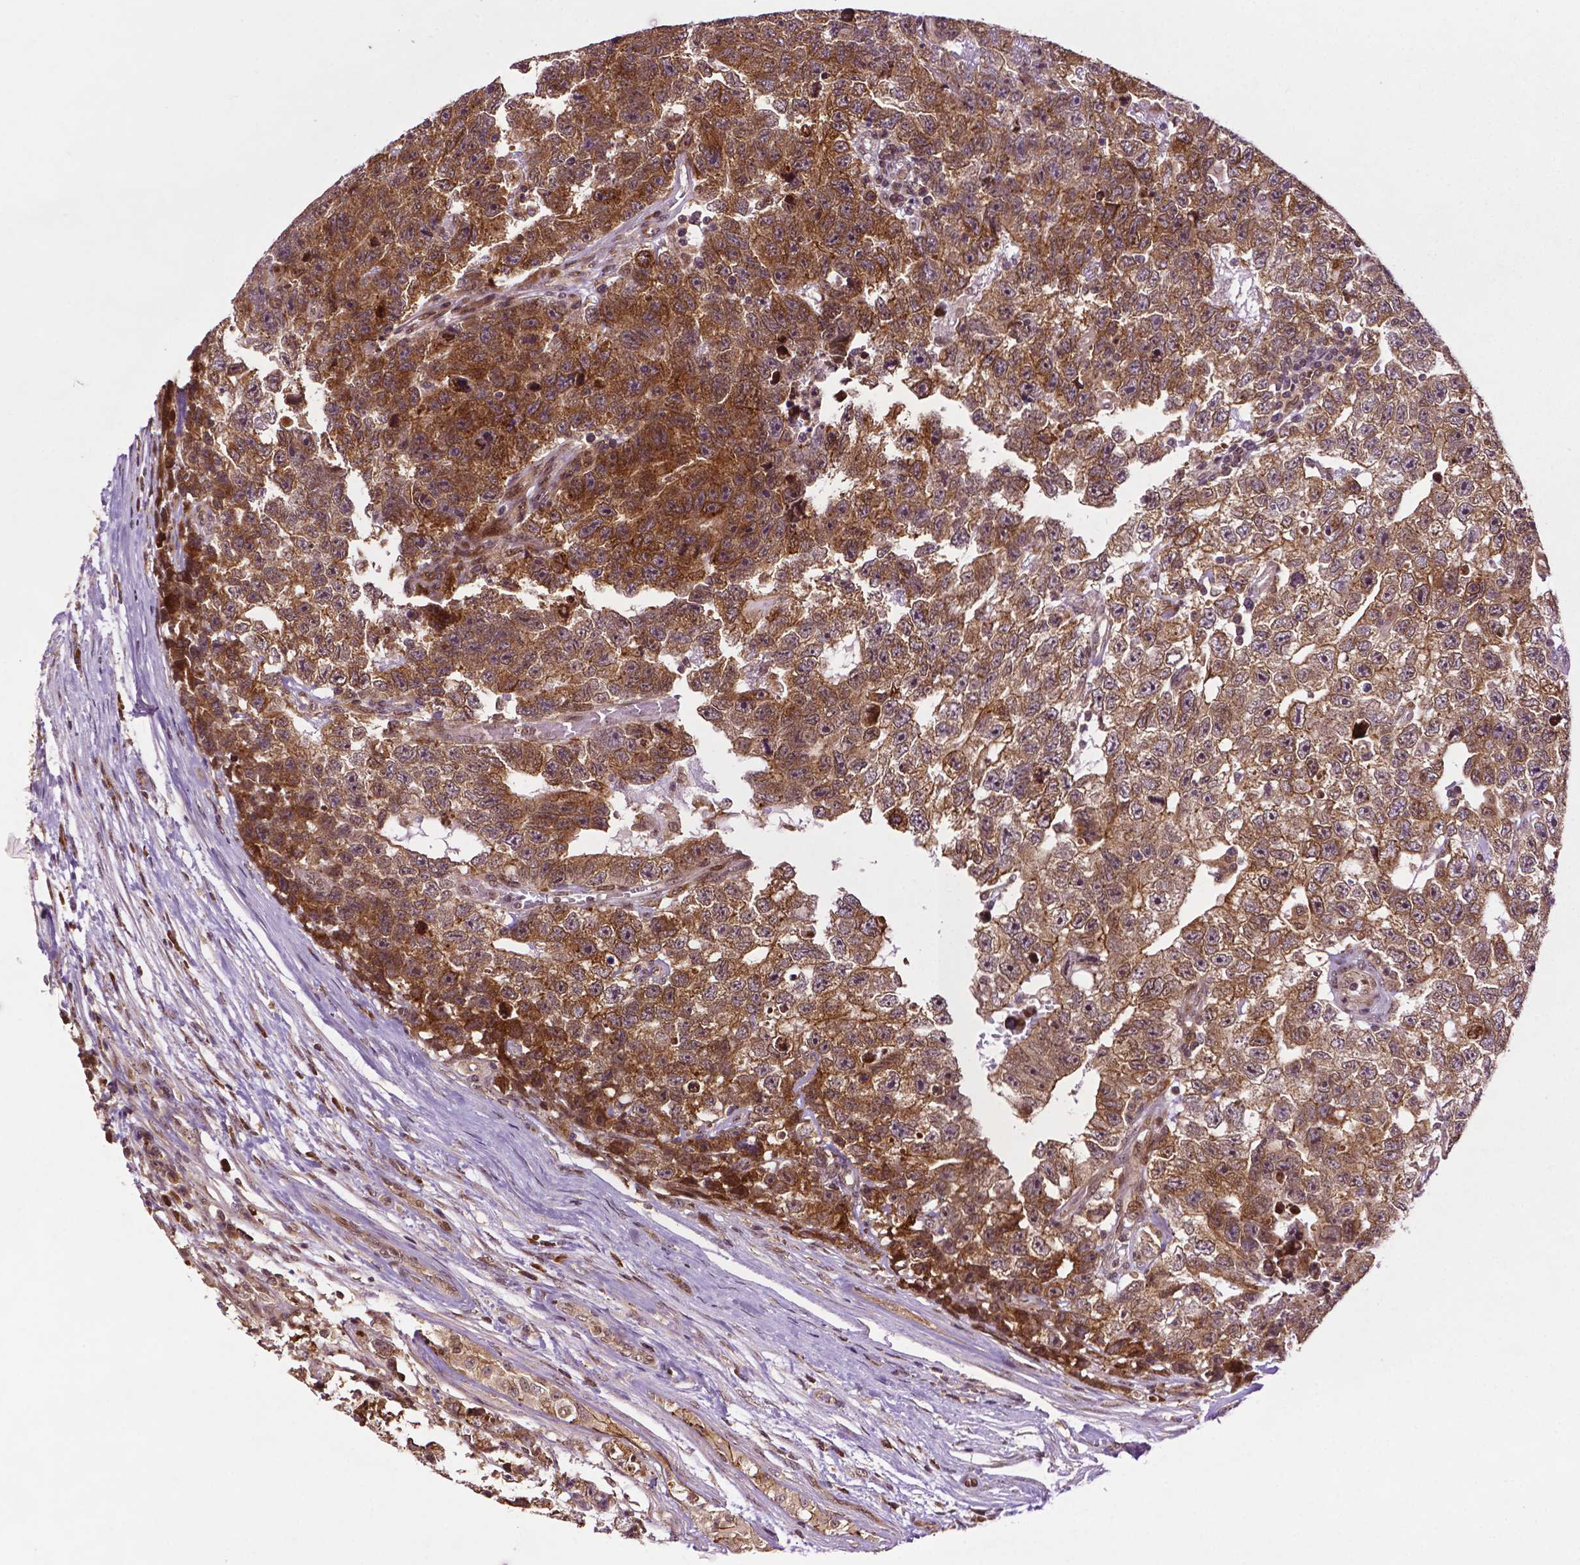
{"staining": {"intensity": "moderate", "quantity": ">75%", "location": "cytoplasmic/membranous"}, "tissue": "testis cancer", "cell_type": "Tumor cells", "image_type": "cancer", "snomed": [{"axis": "morphology", "description": "Carcinoma, Embryonal, NOS"}, {"axis": "topography", "description": "Testis"}], "caption": "Immunohistochemistry of human testis embryonal carcinoma displays medium levels of moderate cytoplasmic/membranous positivity in about >75% of tumor cells. Nuclei are stained in blue.", "gene": "TMX2", "patient": {"sex": "male", "age": 22}}